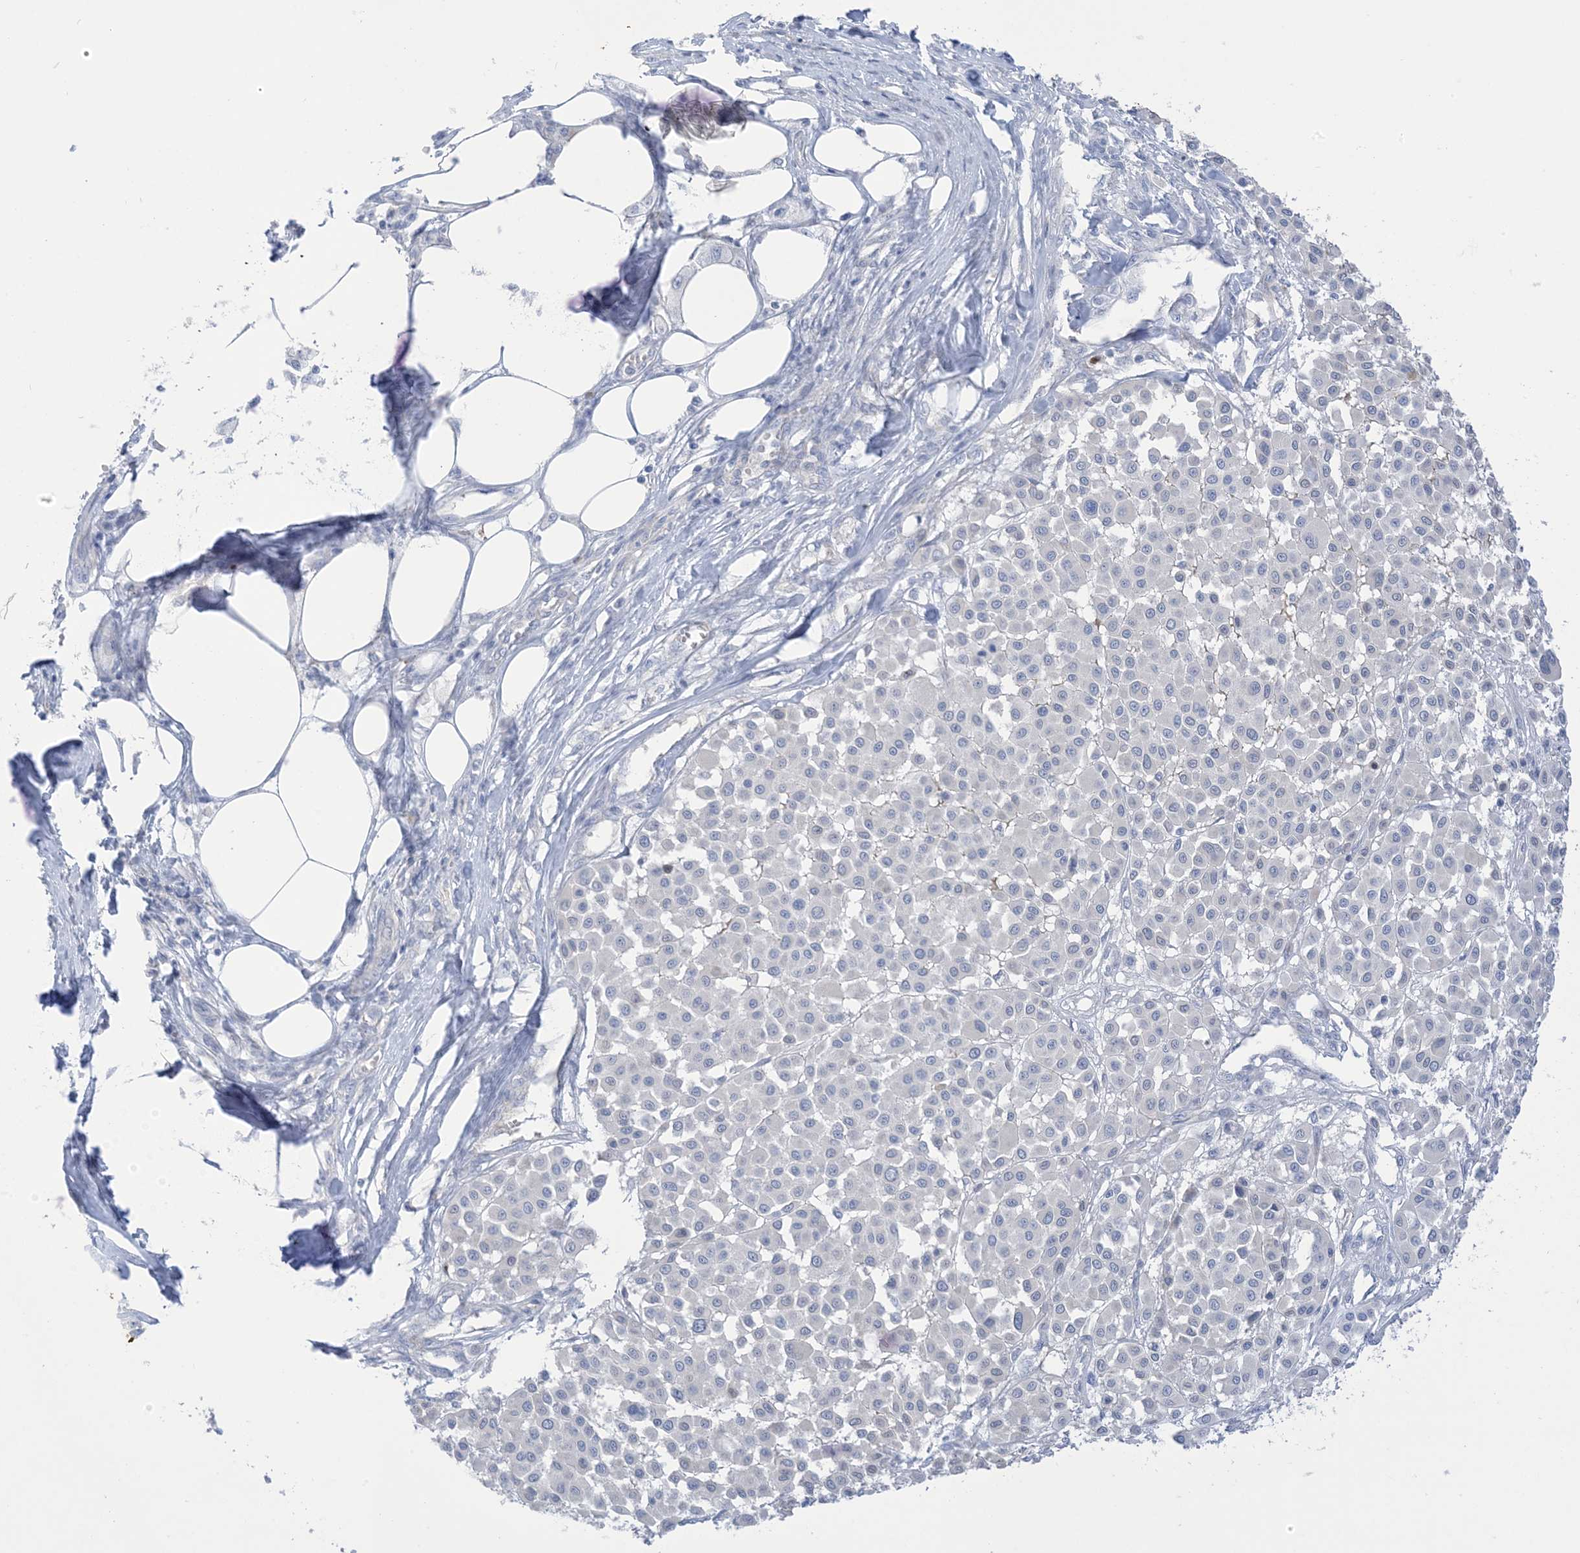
{"staining": {"intensity": "negative", "quantity": "none", "location": "none"}, "tissue": "melanoma", "cell_type": "Tumor cells", "image_type": "cancer", "snomed": [{"axis": "morphology", "description": "Malignant melanoma, Metastatic site"}, {"axis": "topography", "description": "Soft tissue"}], "caption": "Immunohistochemistry of human melanoma displays no staining in tumor cells. (DAB IHC with hematoxylin counter stain).", "gene": "XIRP2", "patient": {"sex": "male", "age": 41}}